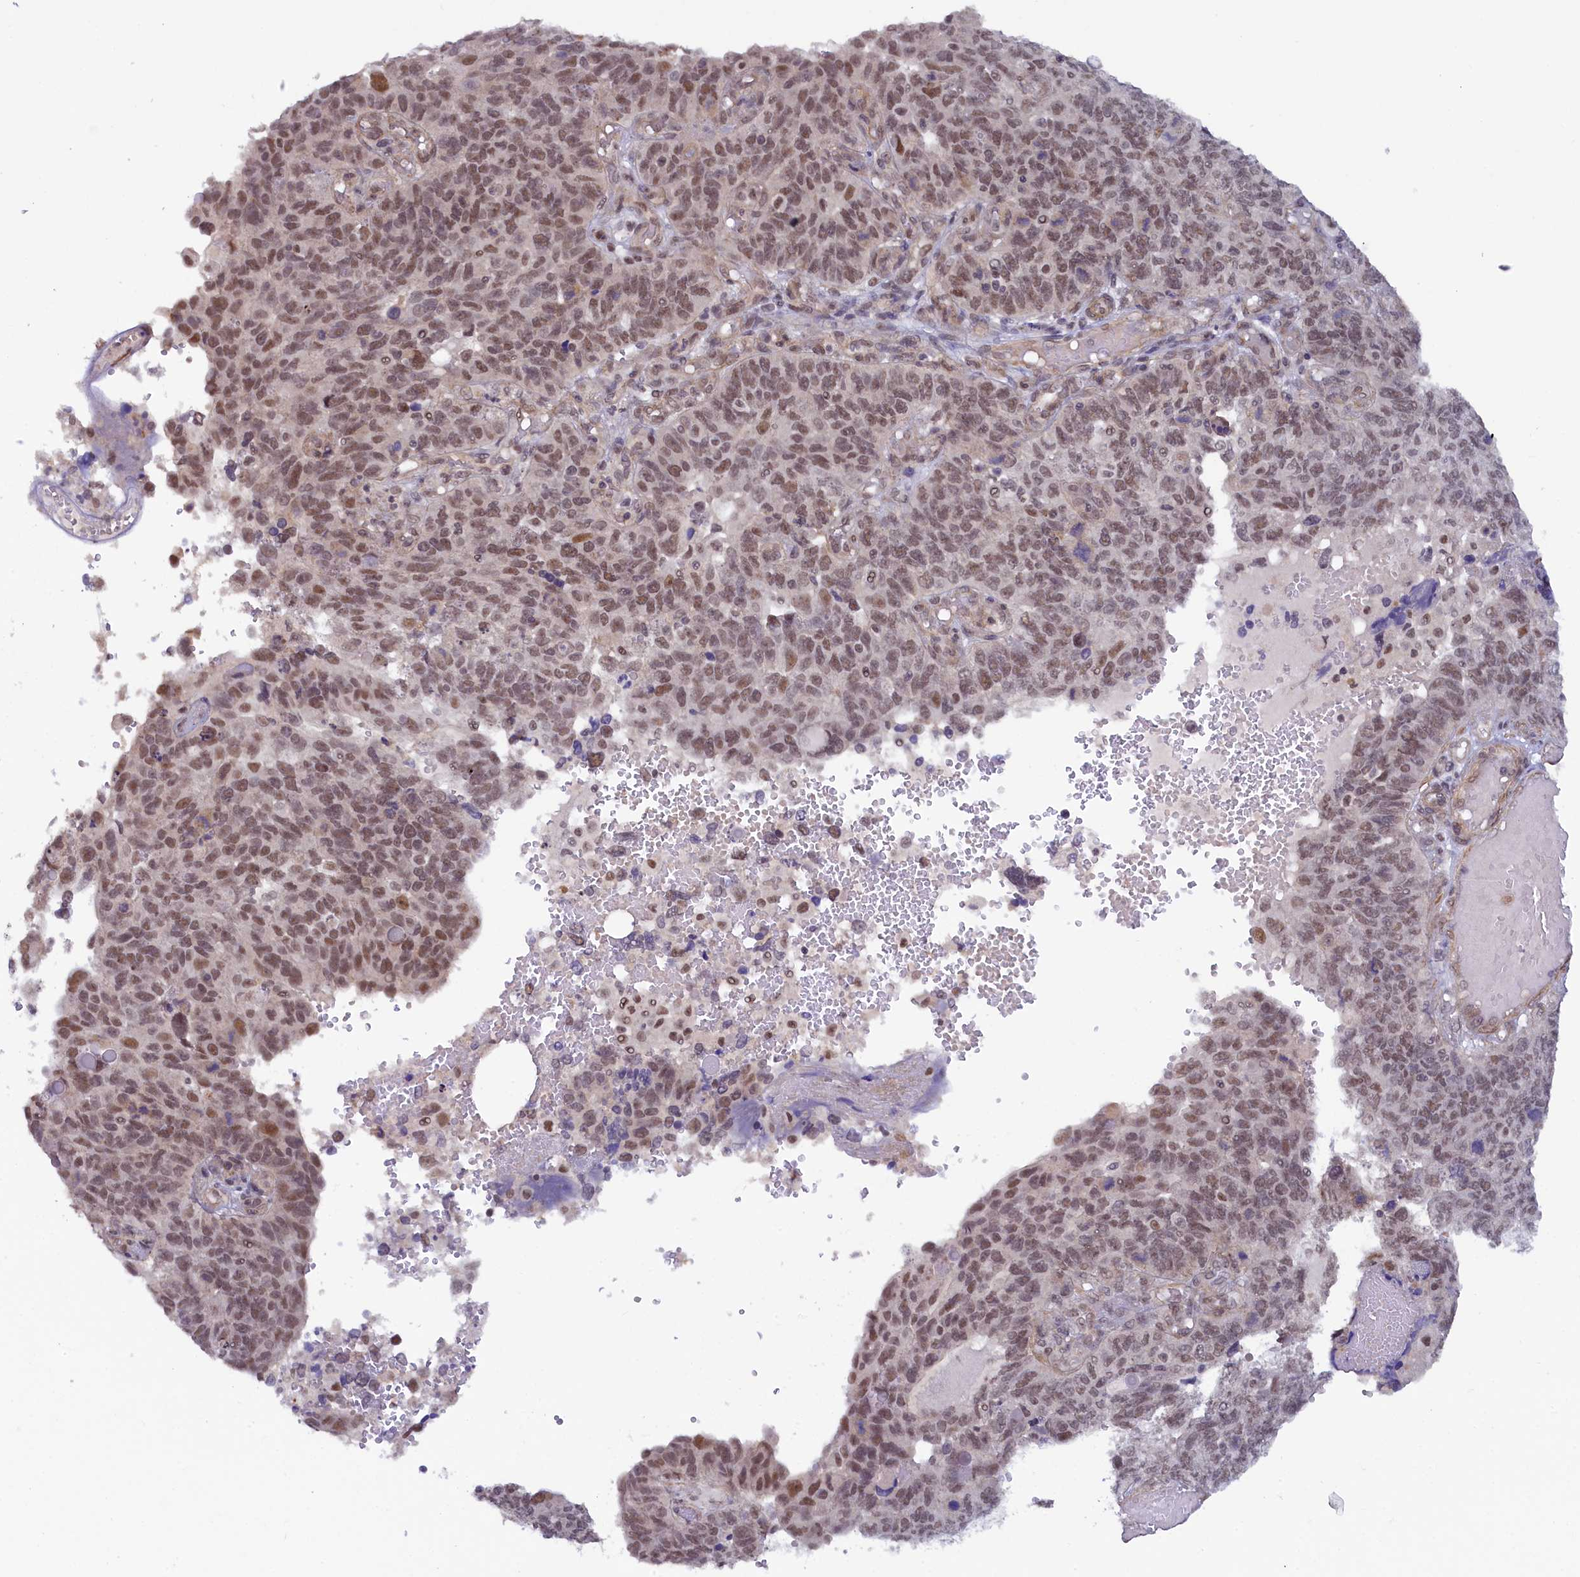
{"staining": {"intensity": "moderate", "quantity": ">75%", "location": "nuclear"}, "tissue": "endometrial cancer", "cell_type": "Tumor cells", "image_type": "cancer", "snomed": [{"axis": "morphology", "description": "Adenocarcinoma, NOS"}, {"axis": "topography", "description": "Endometrium"}], "caption": "The immunohistochemical stain labels moderate nuclear expression in tumor cells of endometrial cancer tissue. (Brightfield microscopy of DAB IHC at high magnification).", "gene": "INTS14", "patient": {"sex": "female", "age": 66}}